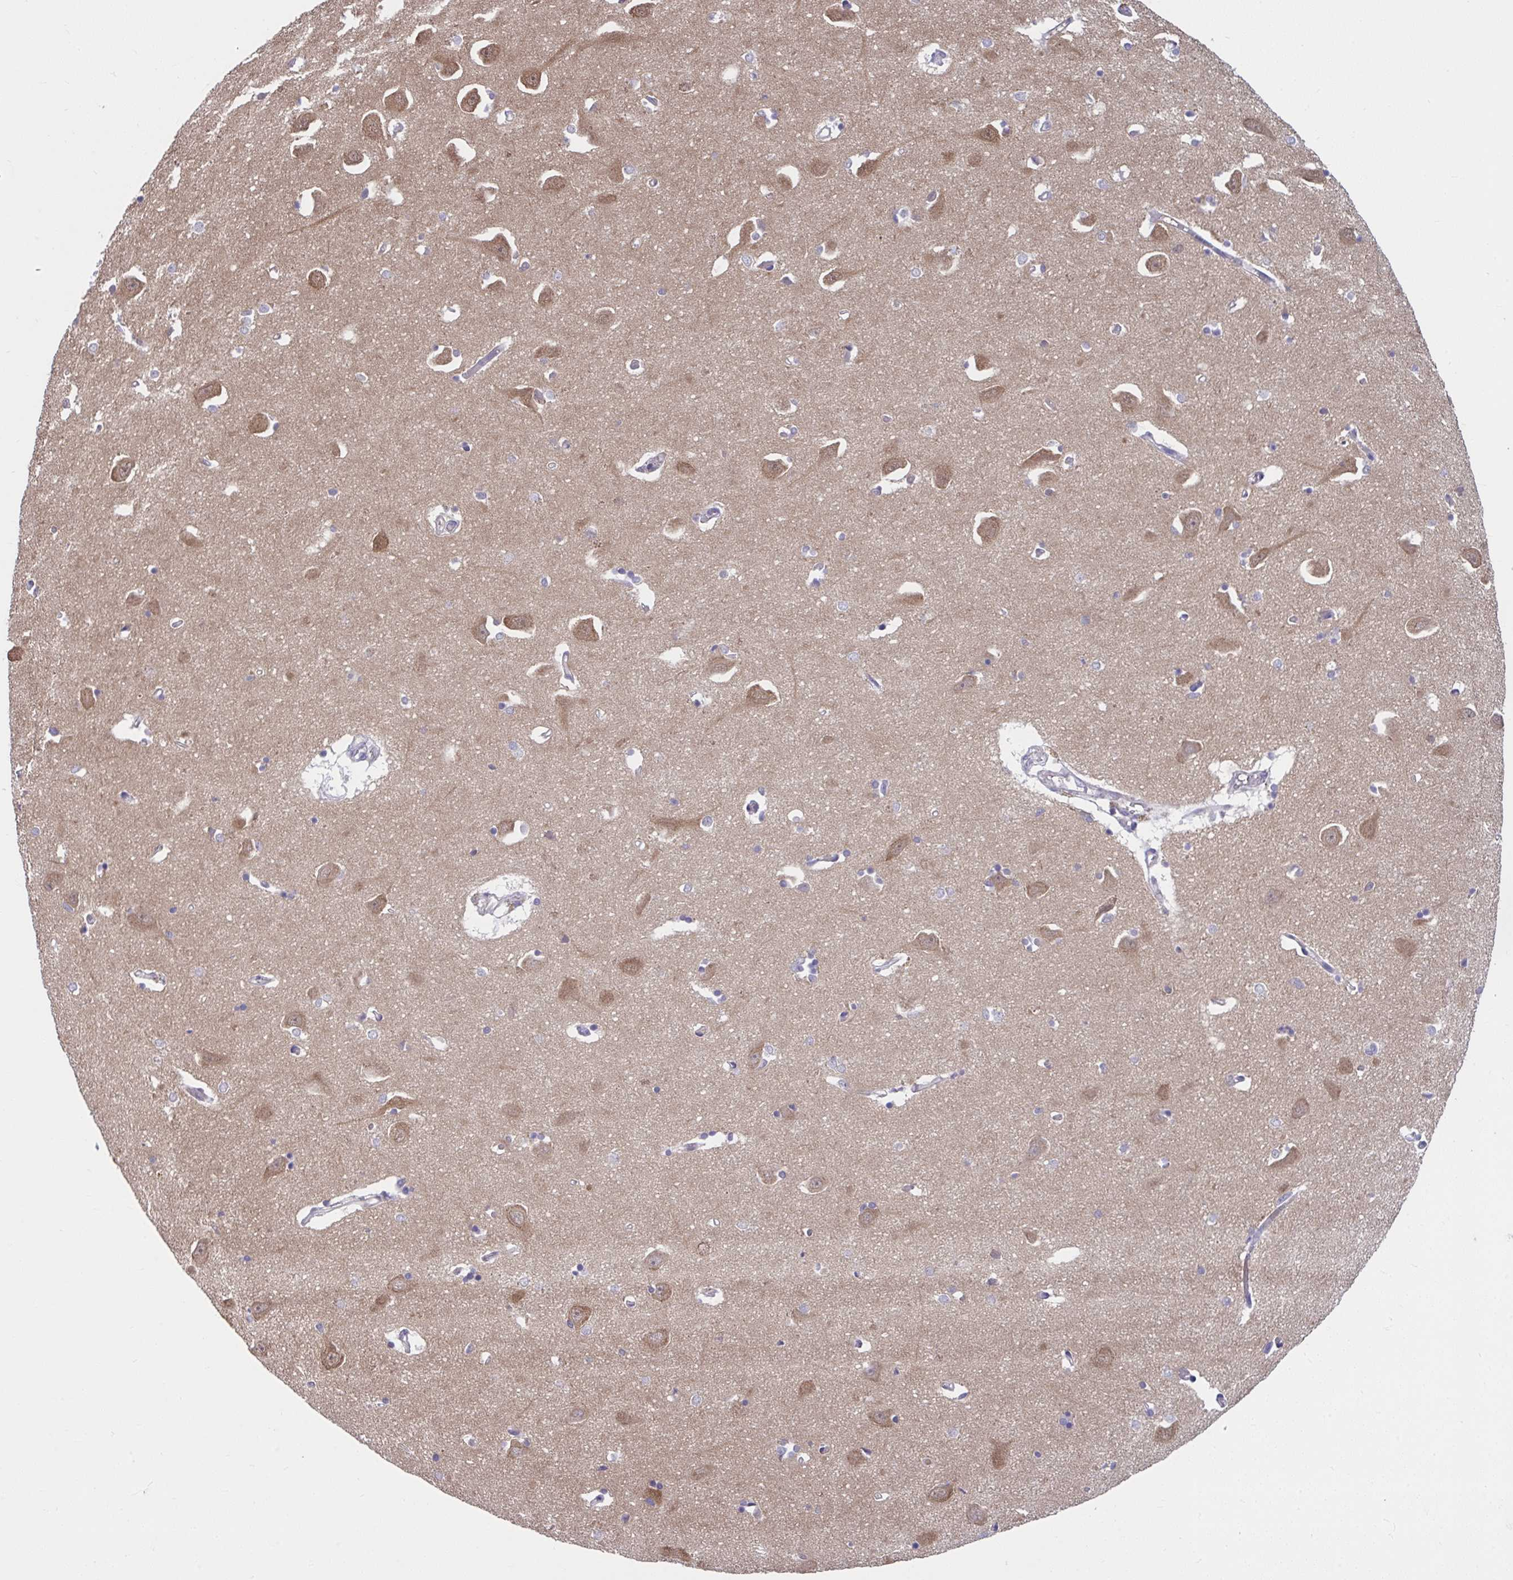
{"staining": {"intensity": "moderate", "quantity": "<25%", "location": "cytoplasmic/membranous"}, "tissue": "caudate", "cell_type": "Glial cells", "image_type": "normal", "snomed": [{"axis": "morphology", "description": "Normal tissue, NOS"}, {"axis": "topography", "description": "Lateral ventricle wall"}, {"axis": "topography", "description": "Hippocampus"}], "caption": "Immunohistochemical staining of benign human caudate exhibits low levels of moderate cytoplasmic/membranous staining in approximately <25% of glial cells.", "gene": "PCDHB7", "patient": {"sex": "female", "age": 63}}